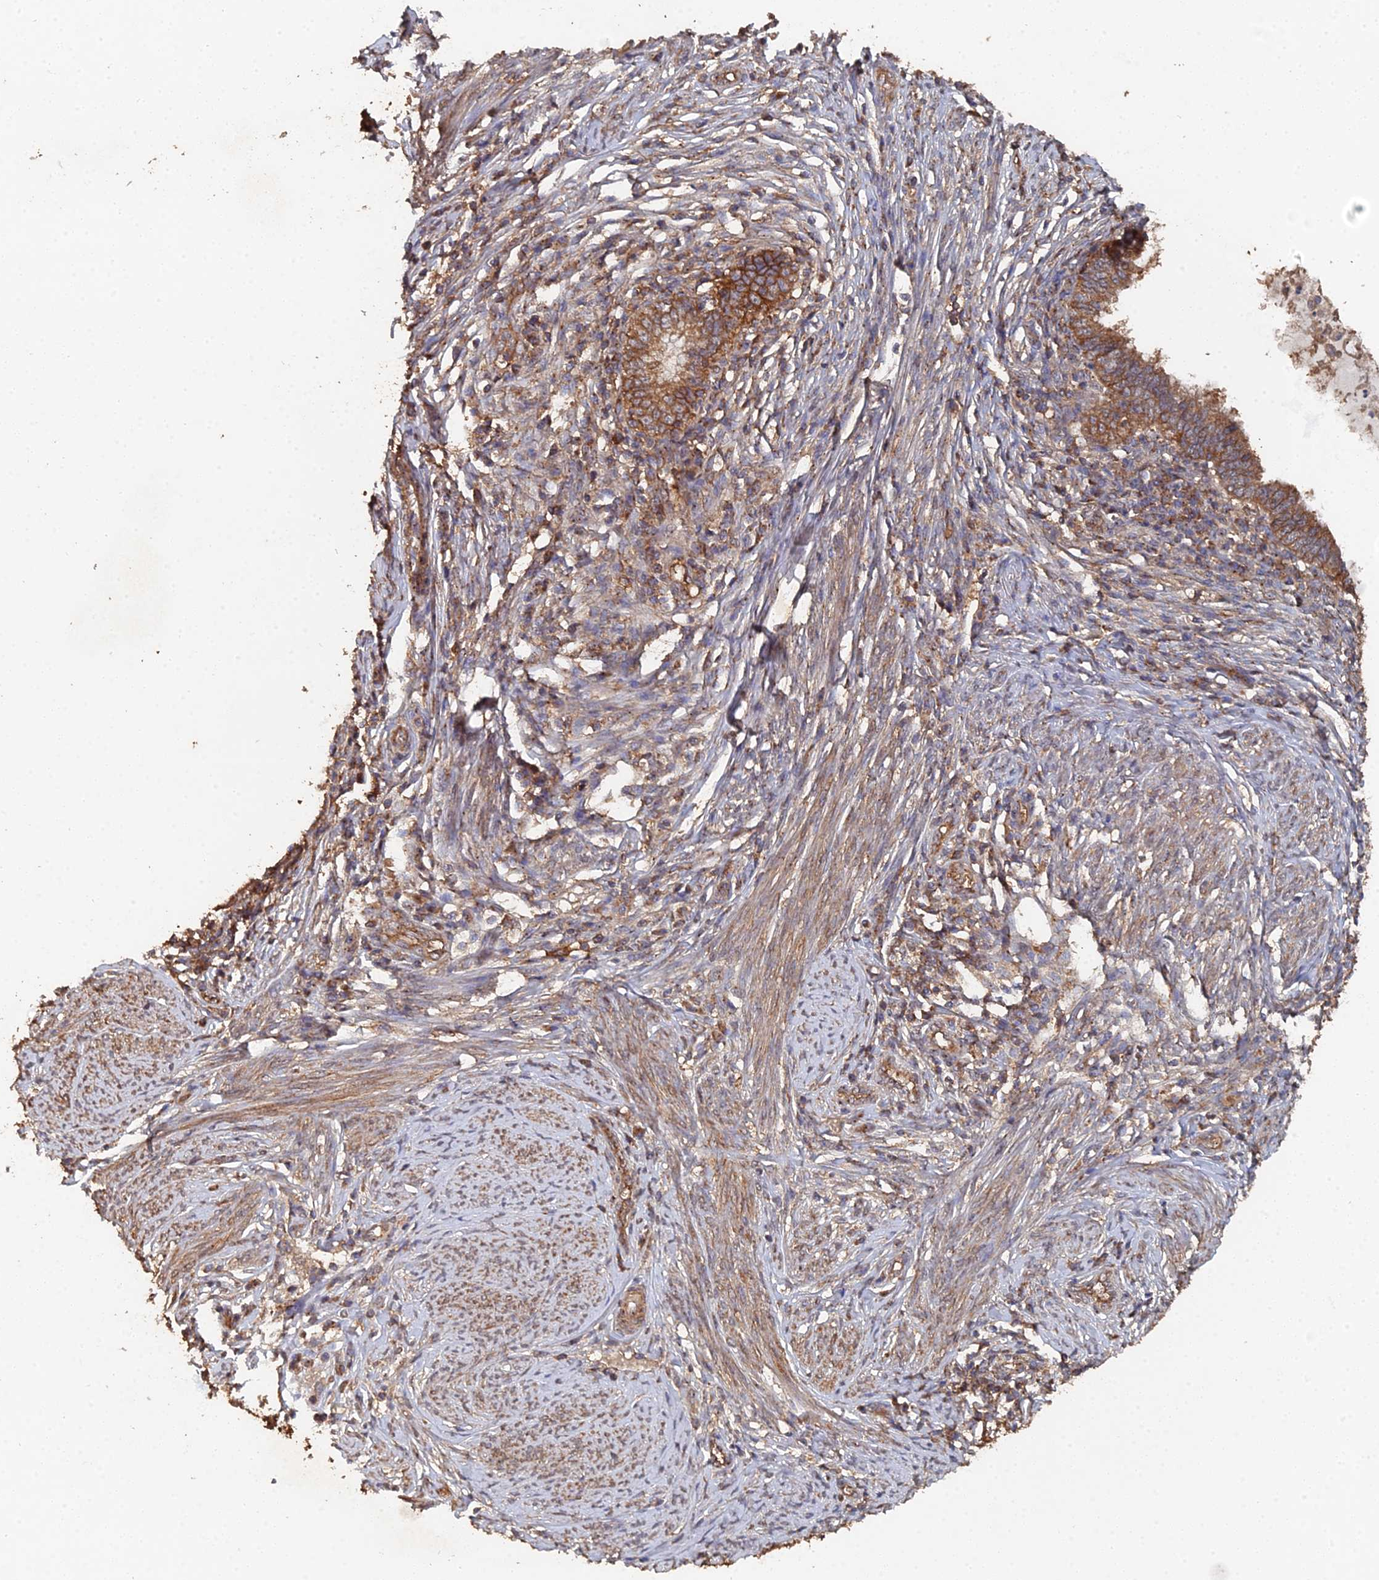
{"staining": {"intensity": "strong", "quantity": ">75%", "location": "cytoplasmic/membranous"}, "tissue": "cervical cancer", "cell_type": "Tumor cells", "image_type": "cancer", "snomed": [{"axis": "morphology", "description": "Adenocarcinoma, NOS"}, {"axis": "topography", "description": "Cervix"}], "caption": "IHC (DAB (3,3'-diaminobenzidine)) staining of human cervical cancer (adenocarcinoma) exhibits strong cytoplasmic/membranous protein staining in approximately >75% of tumor cells.", "gene": "SPANXN4", "patient": {"sex": "female", "age": 36}}